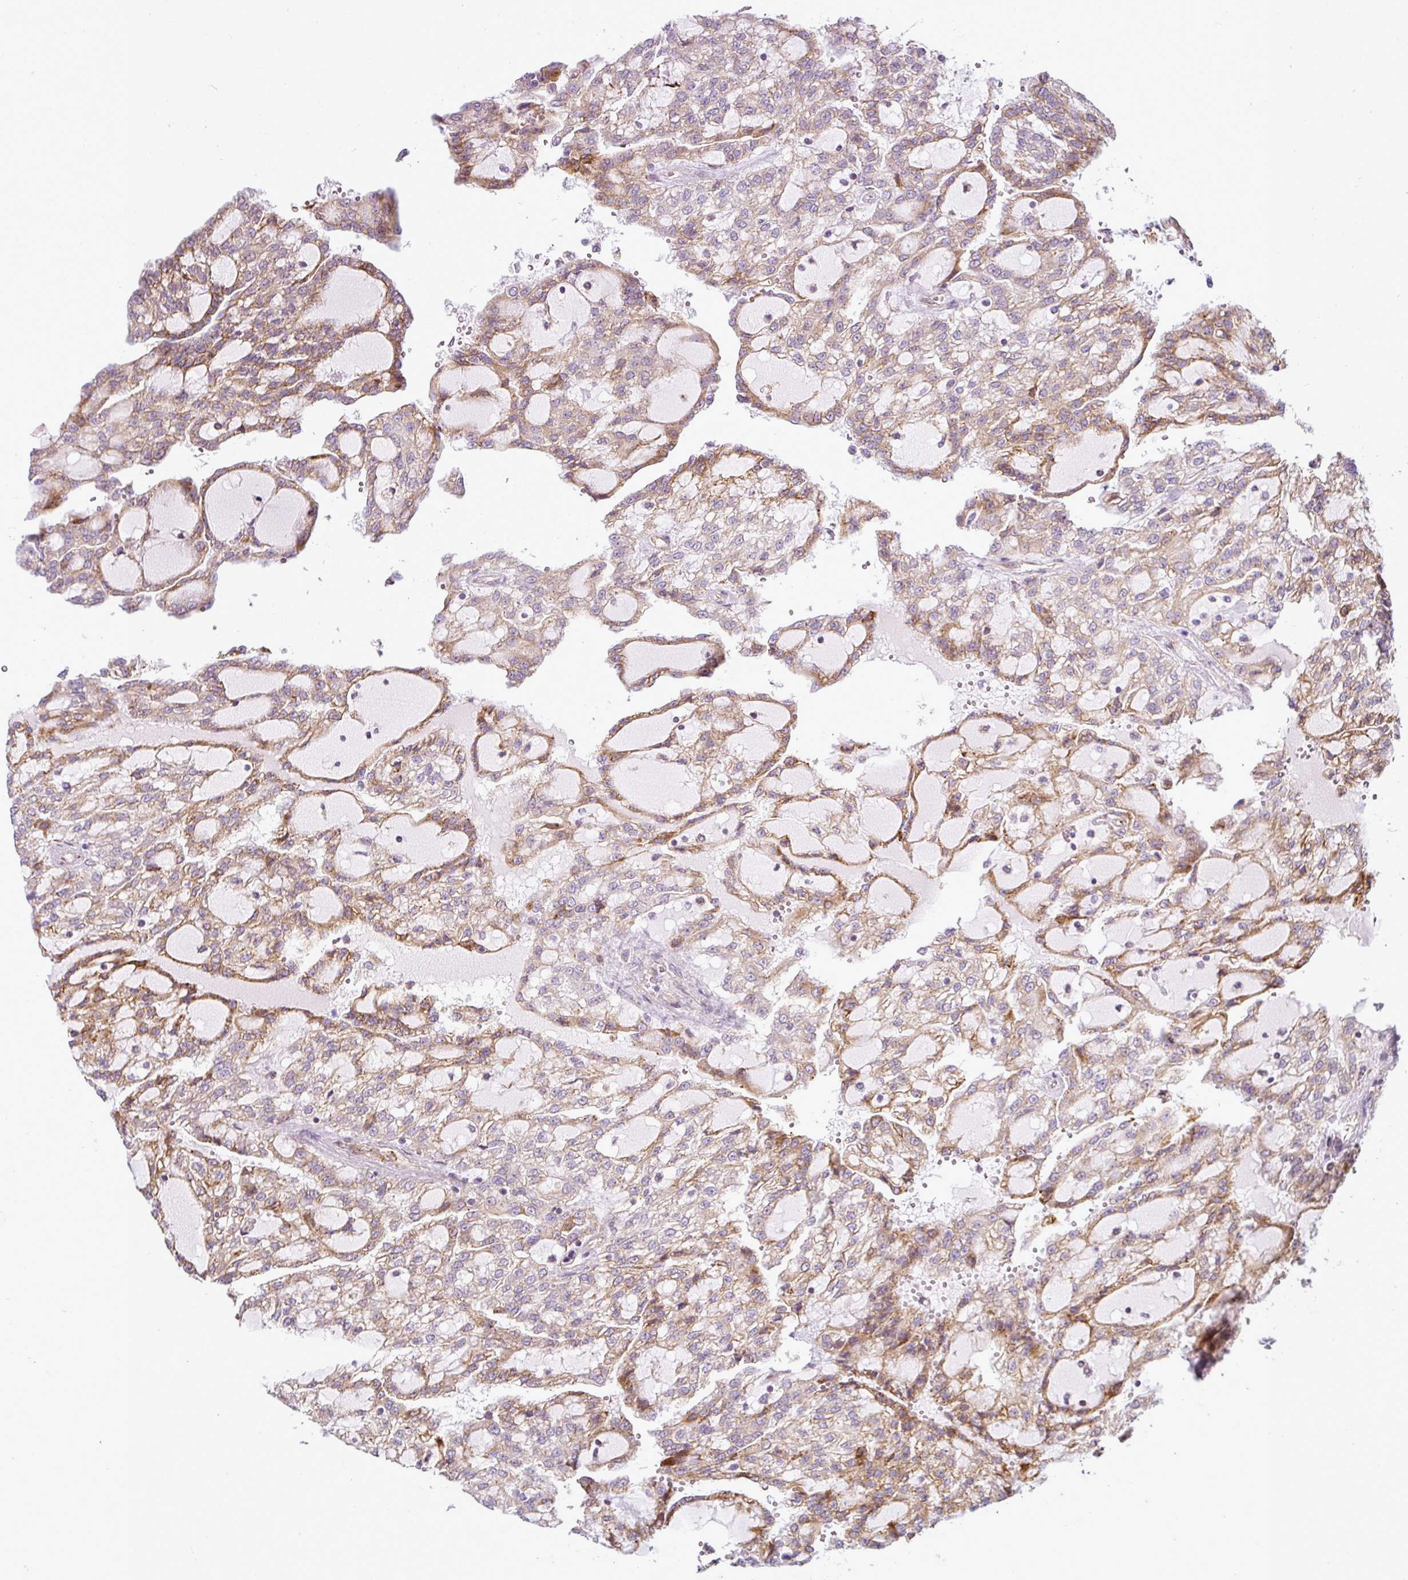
{"staining": {"intensity": "moderate", "quantity": "25%-75%", "location": "cytoplasmic/membranous"}, "tissue": "renal cancer", "cell_type": "Tumor cells", "image_type": "cancer", "snomed": [{"axis": "morphology", "description": "Adenocarcinoma, NOS"}, {"axis": "topography", "description": "Kidney"}], "caption": "Moderate cytoplasmic/membranous protein staining is seen in about 25%-75% of tumor cells in adenocarcinoma (renal). The staining is performed using DAB (3,3'-diaminobenzidine) brown chromogen to label protein expression. The nuclei are counter-stained blue using hematoxylin.", "gene": "ANKRD18A", "patient": {"sex": "male", "age": 63}}